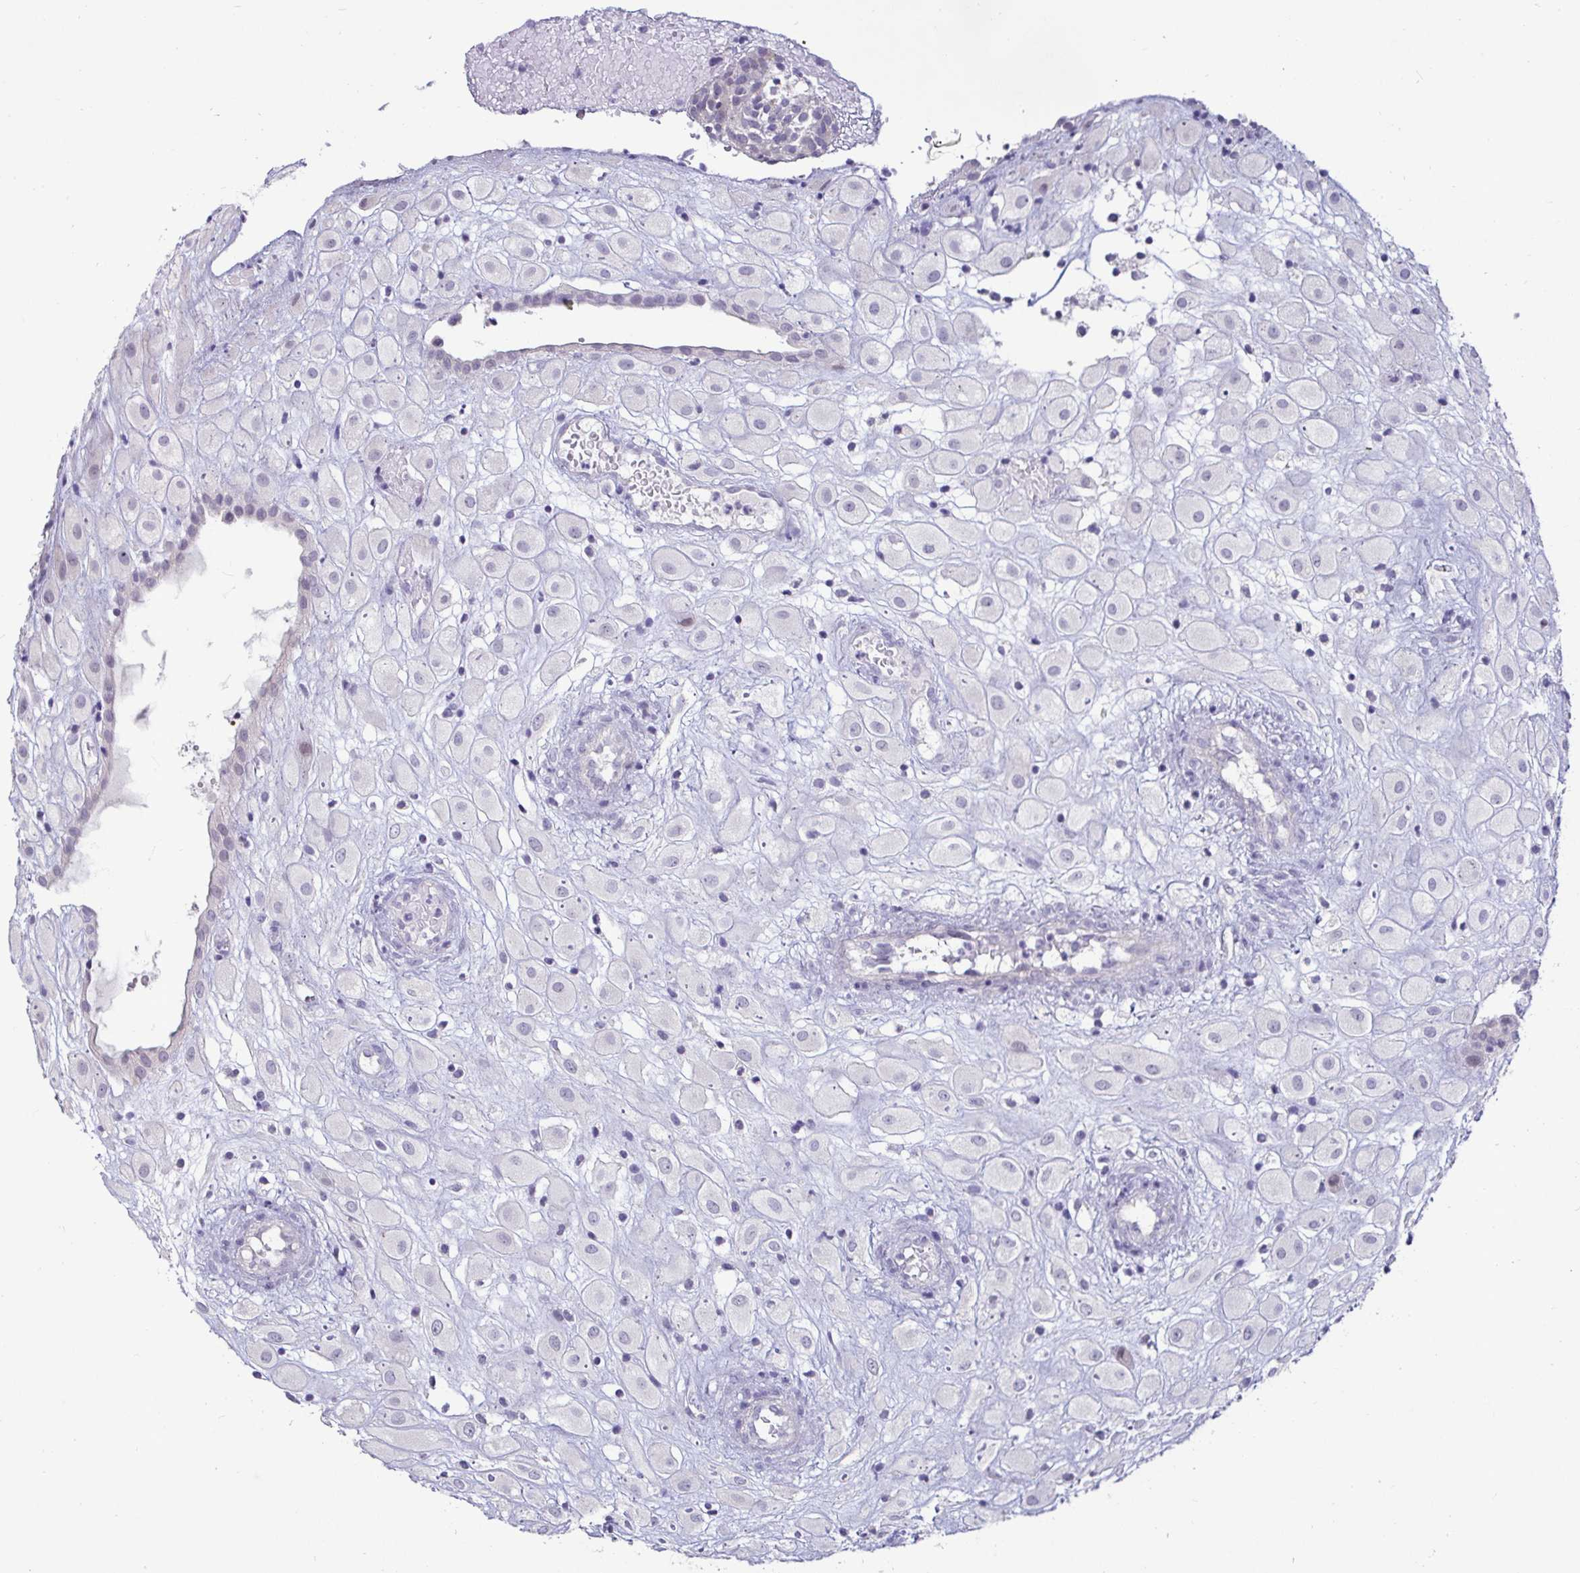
{"staining": {"intensity": "negative", "quantity": "none", "location": "none"}, "tissue": "placenta", "cell_type": "Decidual cells", "image_type": "normal", "snomed": [{"axis": "morphology", "description": "Normal tissue, NOS"}, {"axis": "topography", "description": "Placenta"}], "caption": "Immunohistochemistry (IHC) image of normal placenta: placenta stained with DAB (3,3'-diaminobenzidine) shows no significant protein positivity in decidual cells. (IHC, brightfield microscopy, high magnification).", "gene": "GSTM1", "patient": {"sex": "female", "age": 24}}